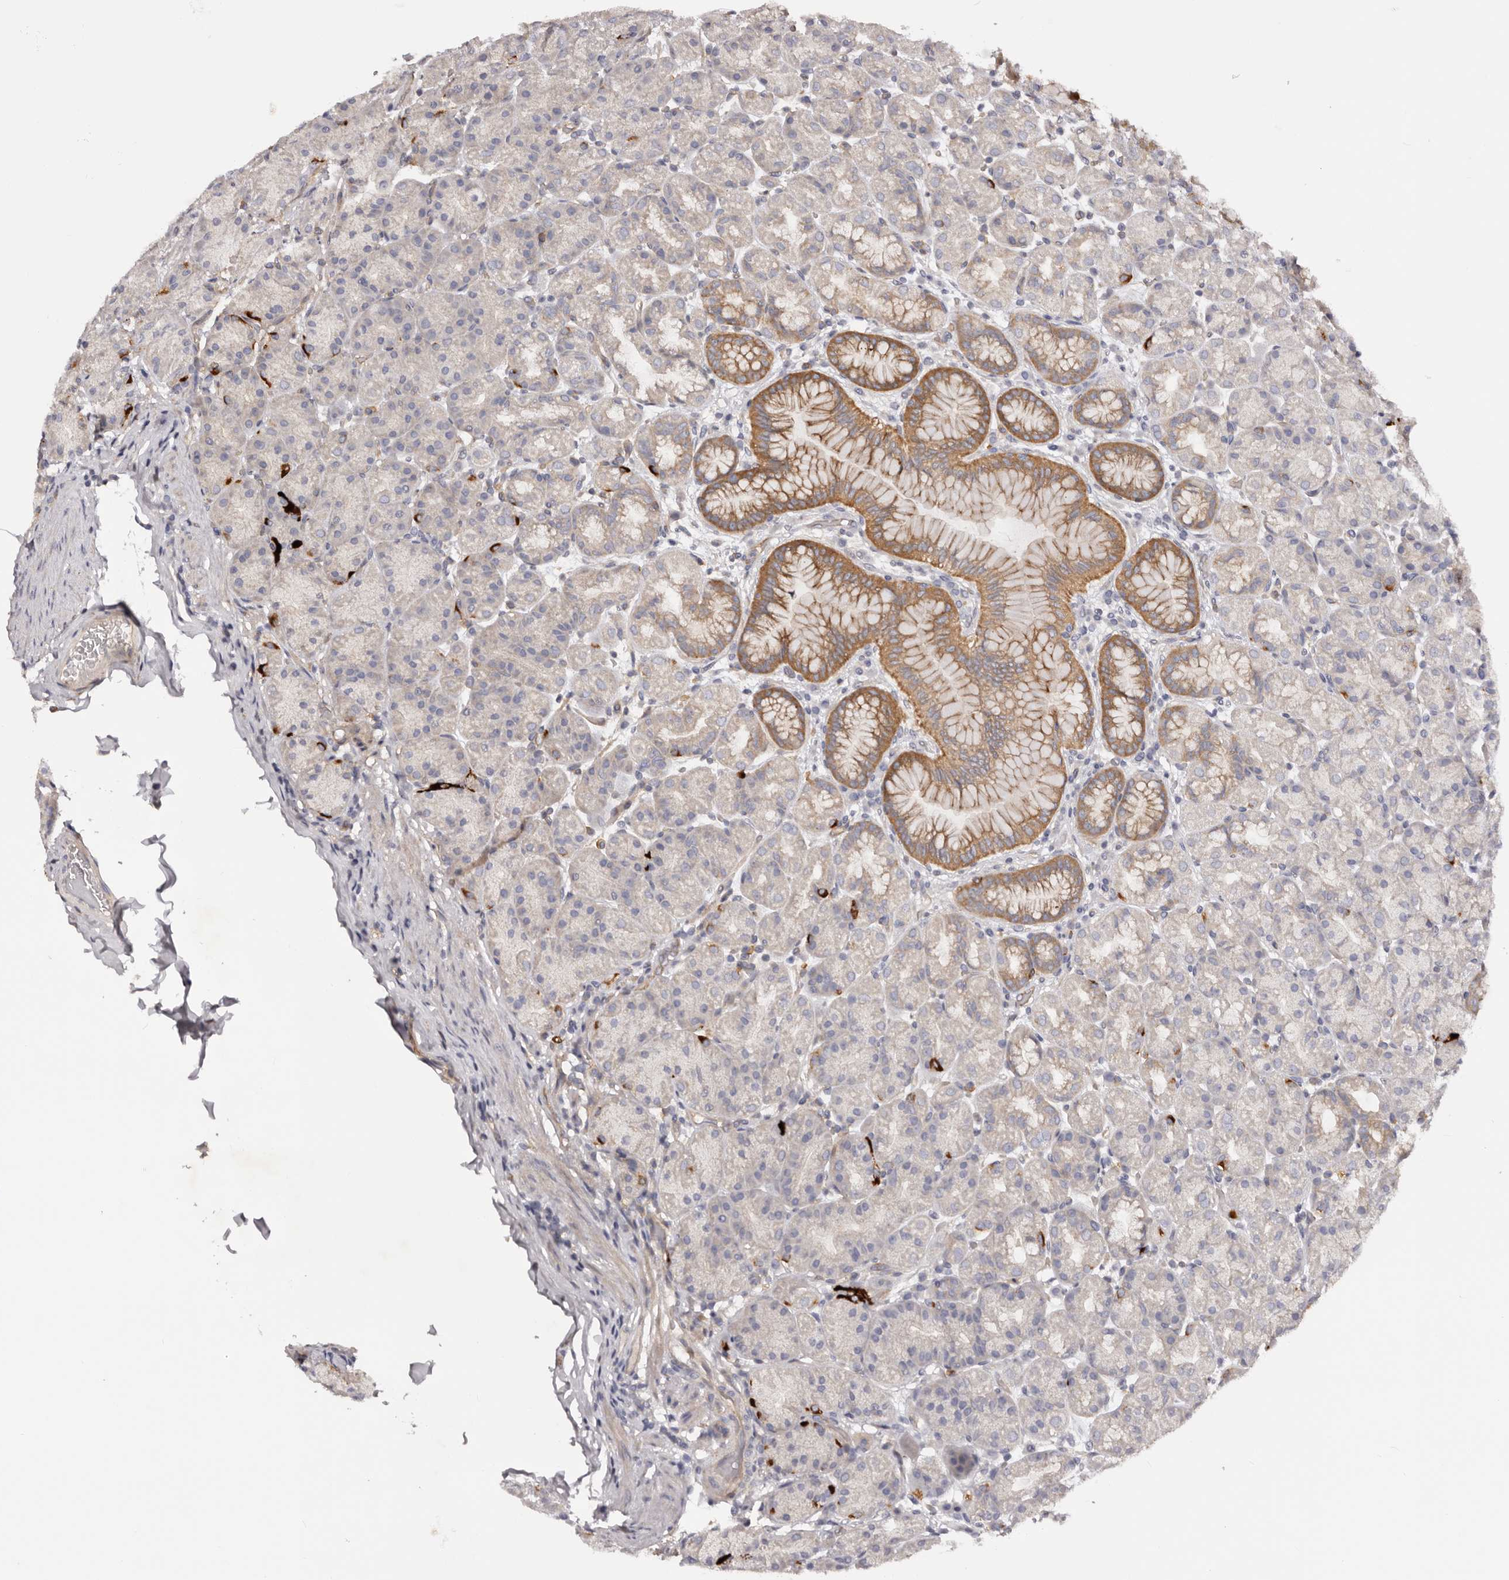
{"staining": {"intensity": "moderate", "quantity": "25%-75%", "location": "cytoplasmic/membranous"}, "tissue": "stomach", "cell_type": "Glandular cells", "image_type": "normal", "snomed": [{"axis": "morphology", "description": "Normal tissue, NOS"}, {"axis": "topography", "description": "Stomach, upper"}], "caption": "Immunohistochemical staining of benign human stomach reveals medium levels of moderate cytoplasmic/membranous positivity in approximately 25%-75% of glandular cells.", "gene": "DMRT2", "patient": {"sex": "male", "age": 68}}